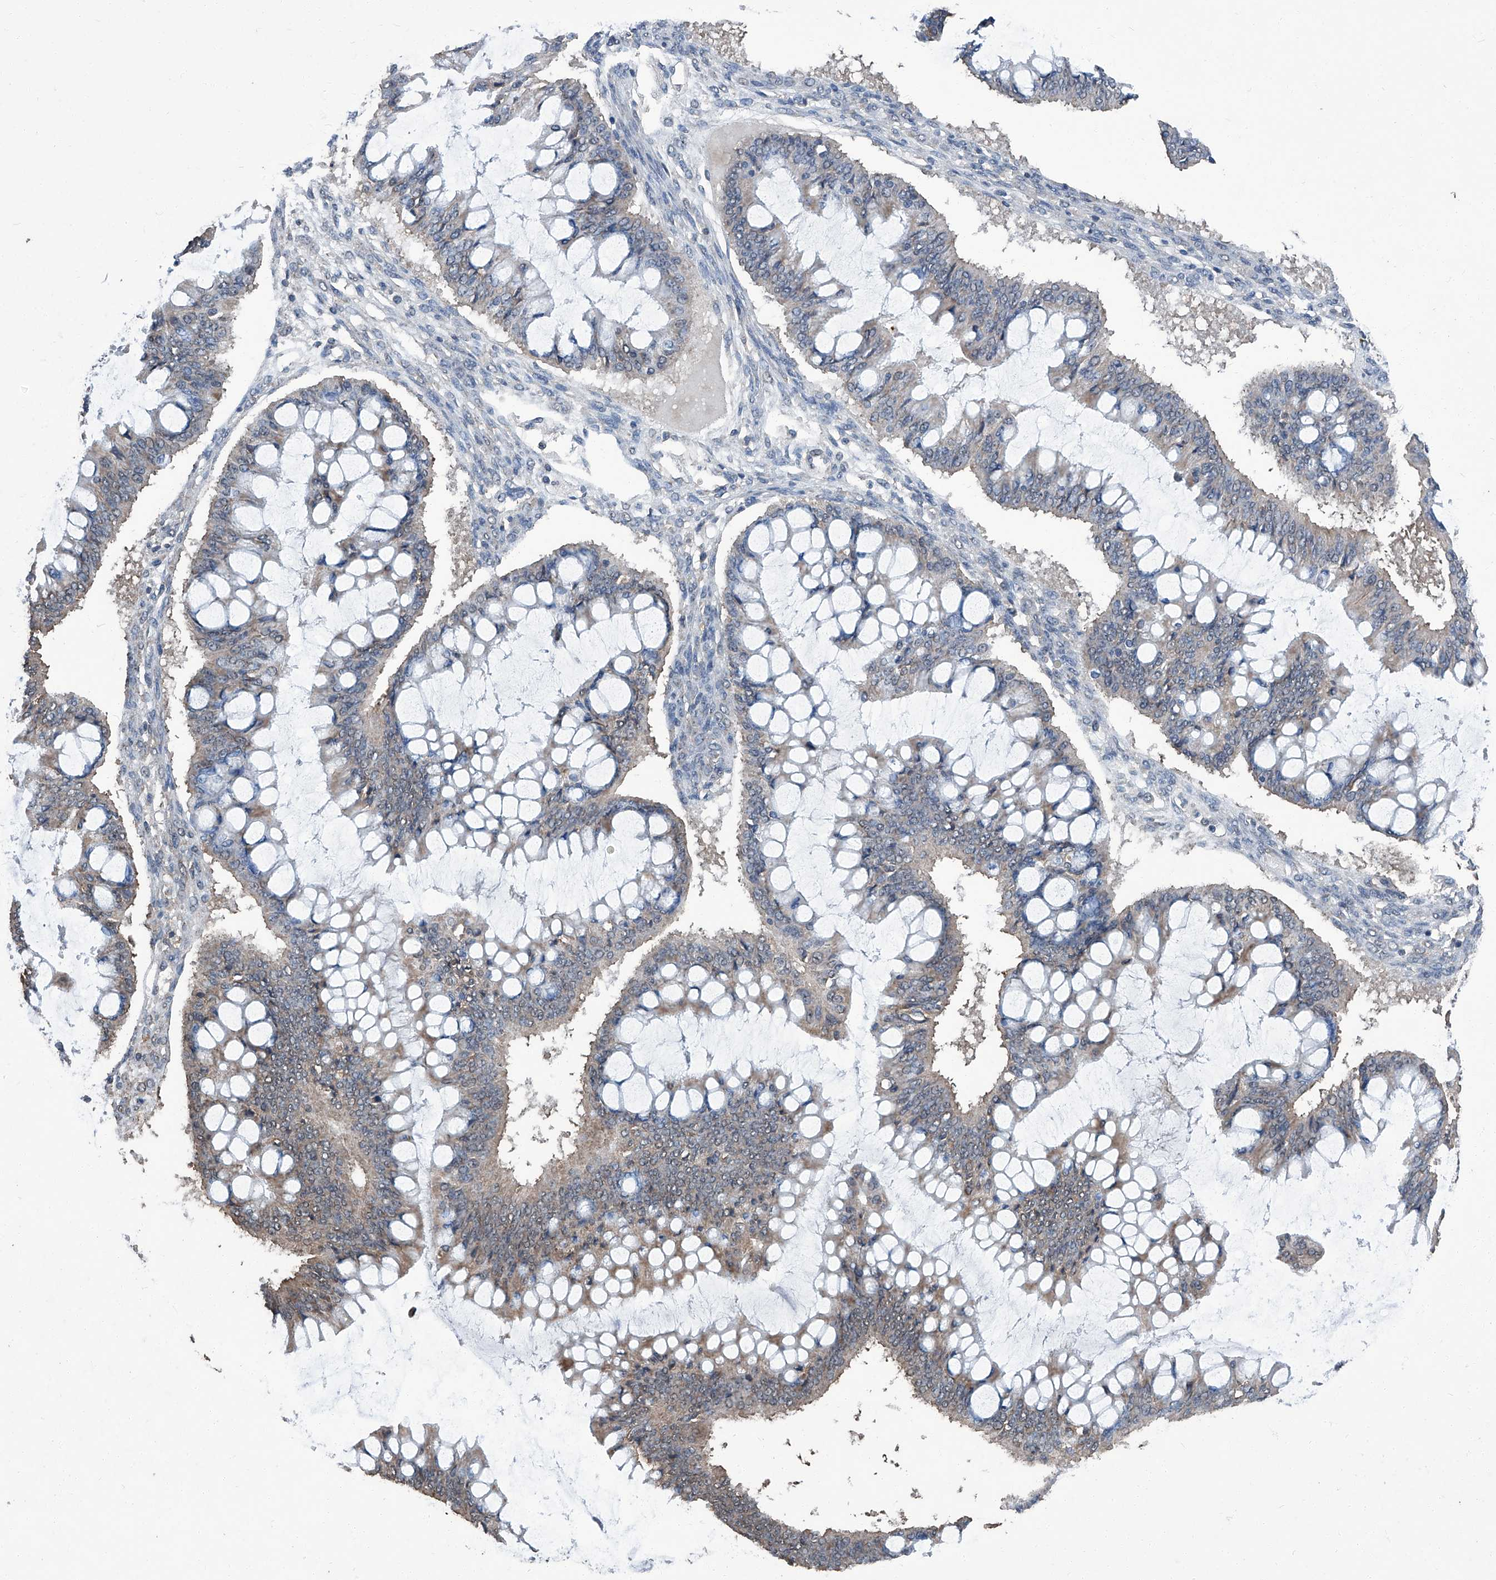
{"staining": {"intensity": "weak", "quantity": ">75%", "location": "cytoplasmic/membranous"}, "tissue": "ovarian cancer", "cell_type": "Tumor cells", "image_type": "cancer", "snomed": [{"axis": "morphology", "description": "Cystadenocarcinoma, mucinous, NOS"}, {"axis": "topography", "description": "Ovary"}], "caption": "Ovarian cancer stained with IHC displays weak cytoplasmic/membranous expression in about >75% of tumor cells.", "gene": "STARD7", "patient": {"sex": "female", "age": 73}}